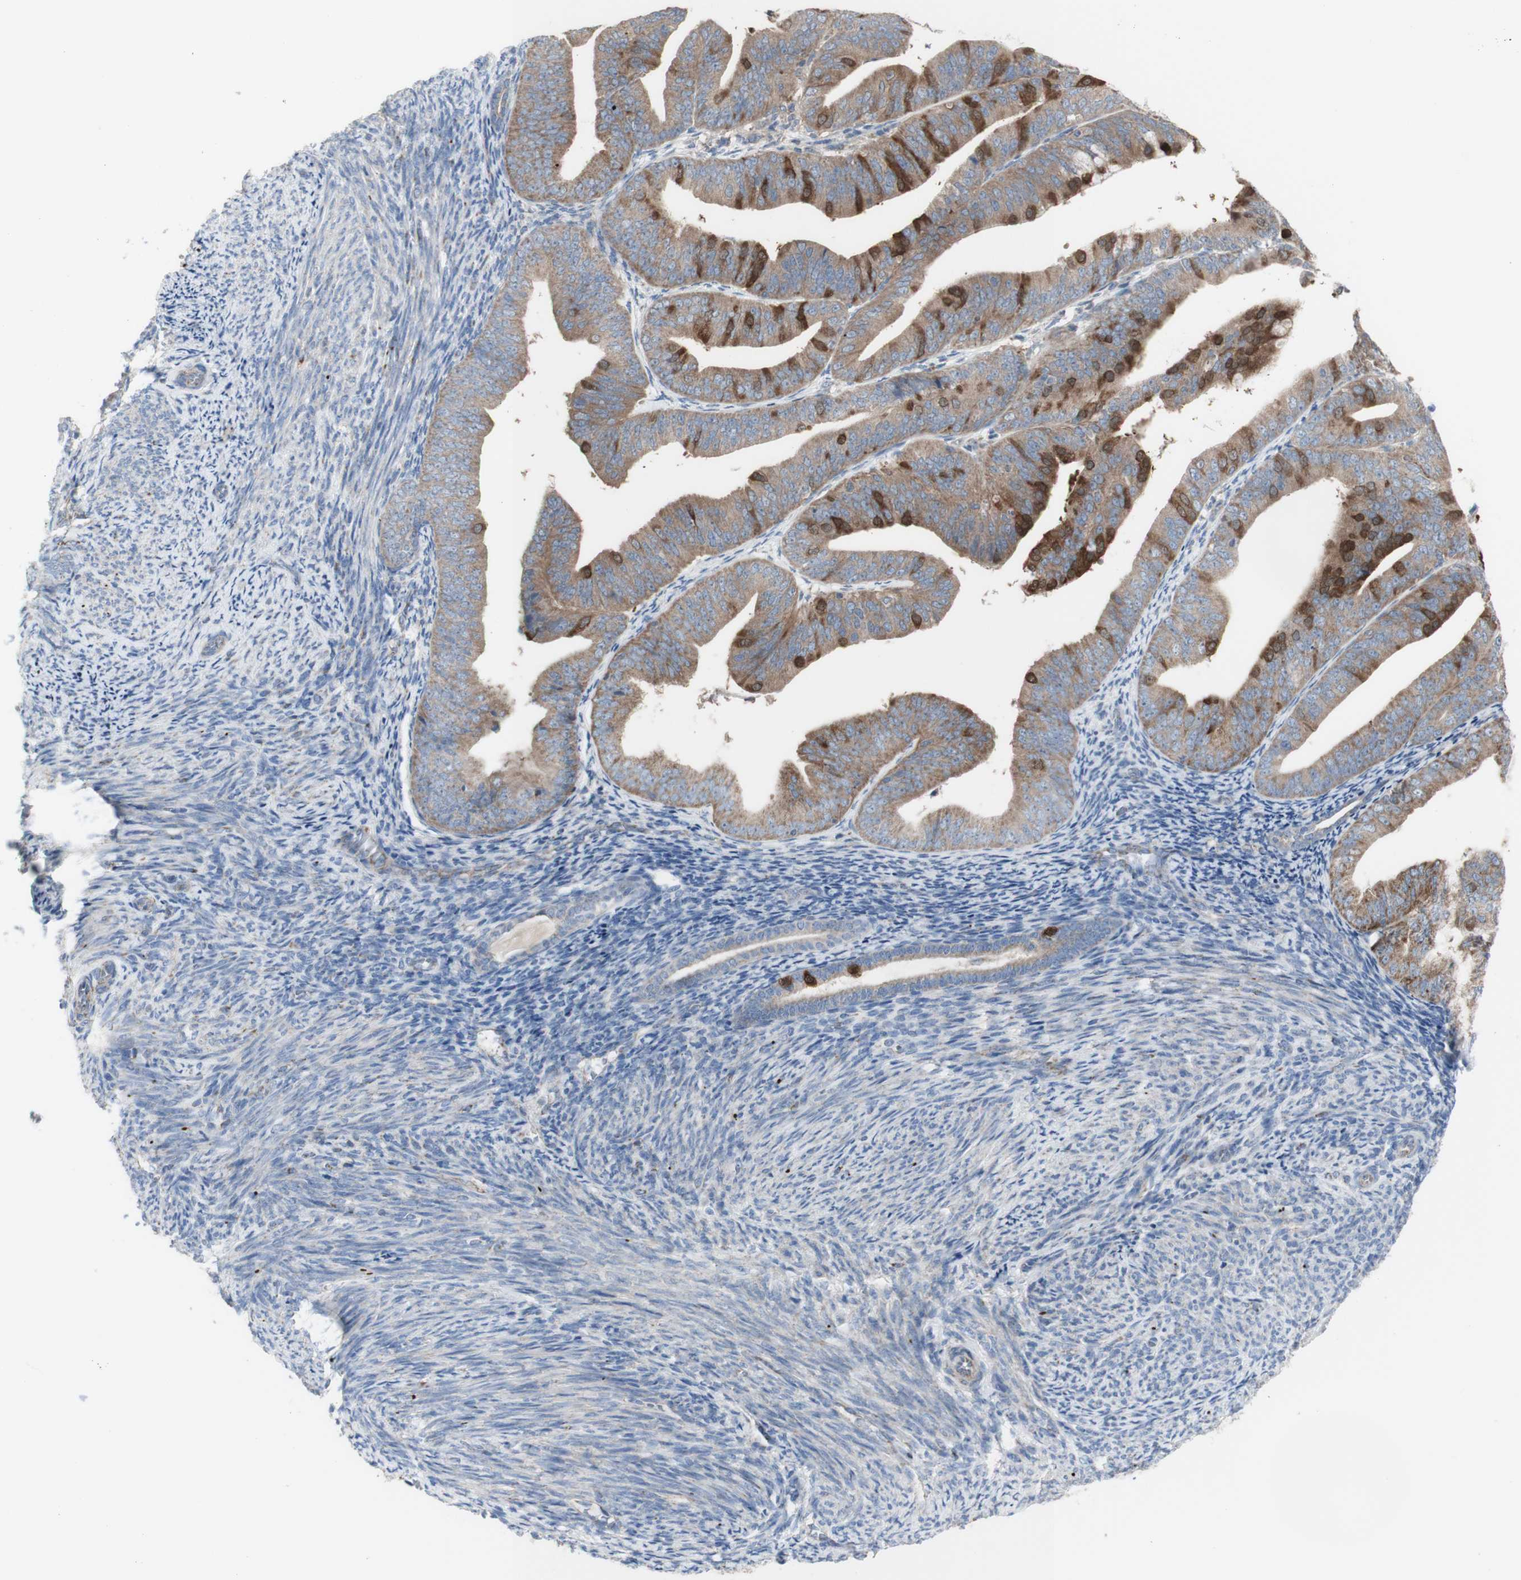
{"staining": {"intensity": "moderate", "quantity": "25%-75%", "location": "cytoplasmic/membranous"}, "tissue": "endometrial cancer", "cell_type": "Tumor cells", "image_type": "cancer", "snomed": [{"axis": "morphology", "description": "Adenocarcinoma, NOS"}, {"axis": "topography", "description": "Endometrium"}], "caption": "An image of human endometrial cancer stained for a protein reveals moderate cytoplasmic/membranous brown staining in tumor cells.", "gene": "C3orf52", "patient": {"sex": "female", "age": 63}}